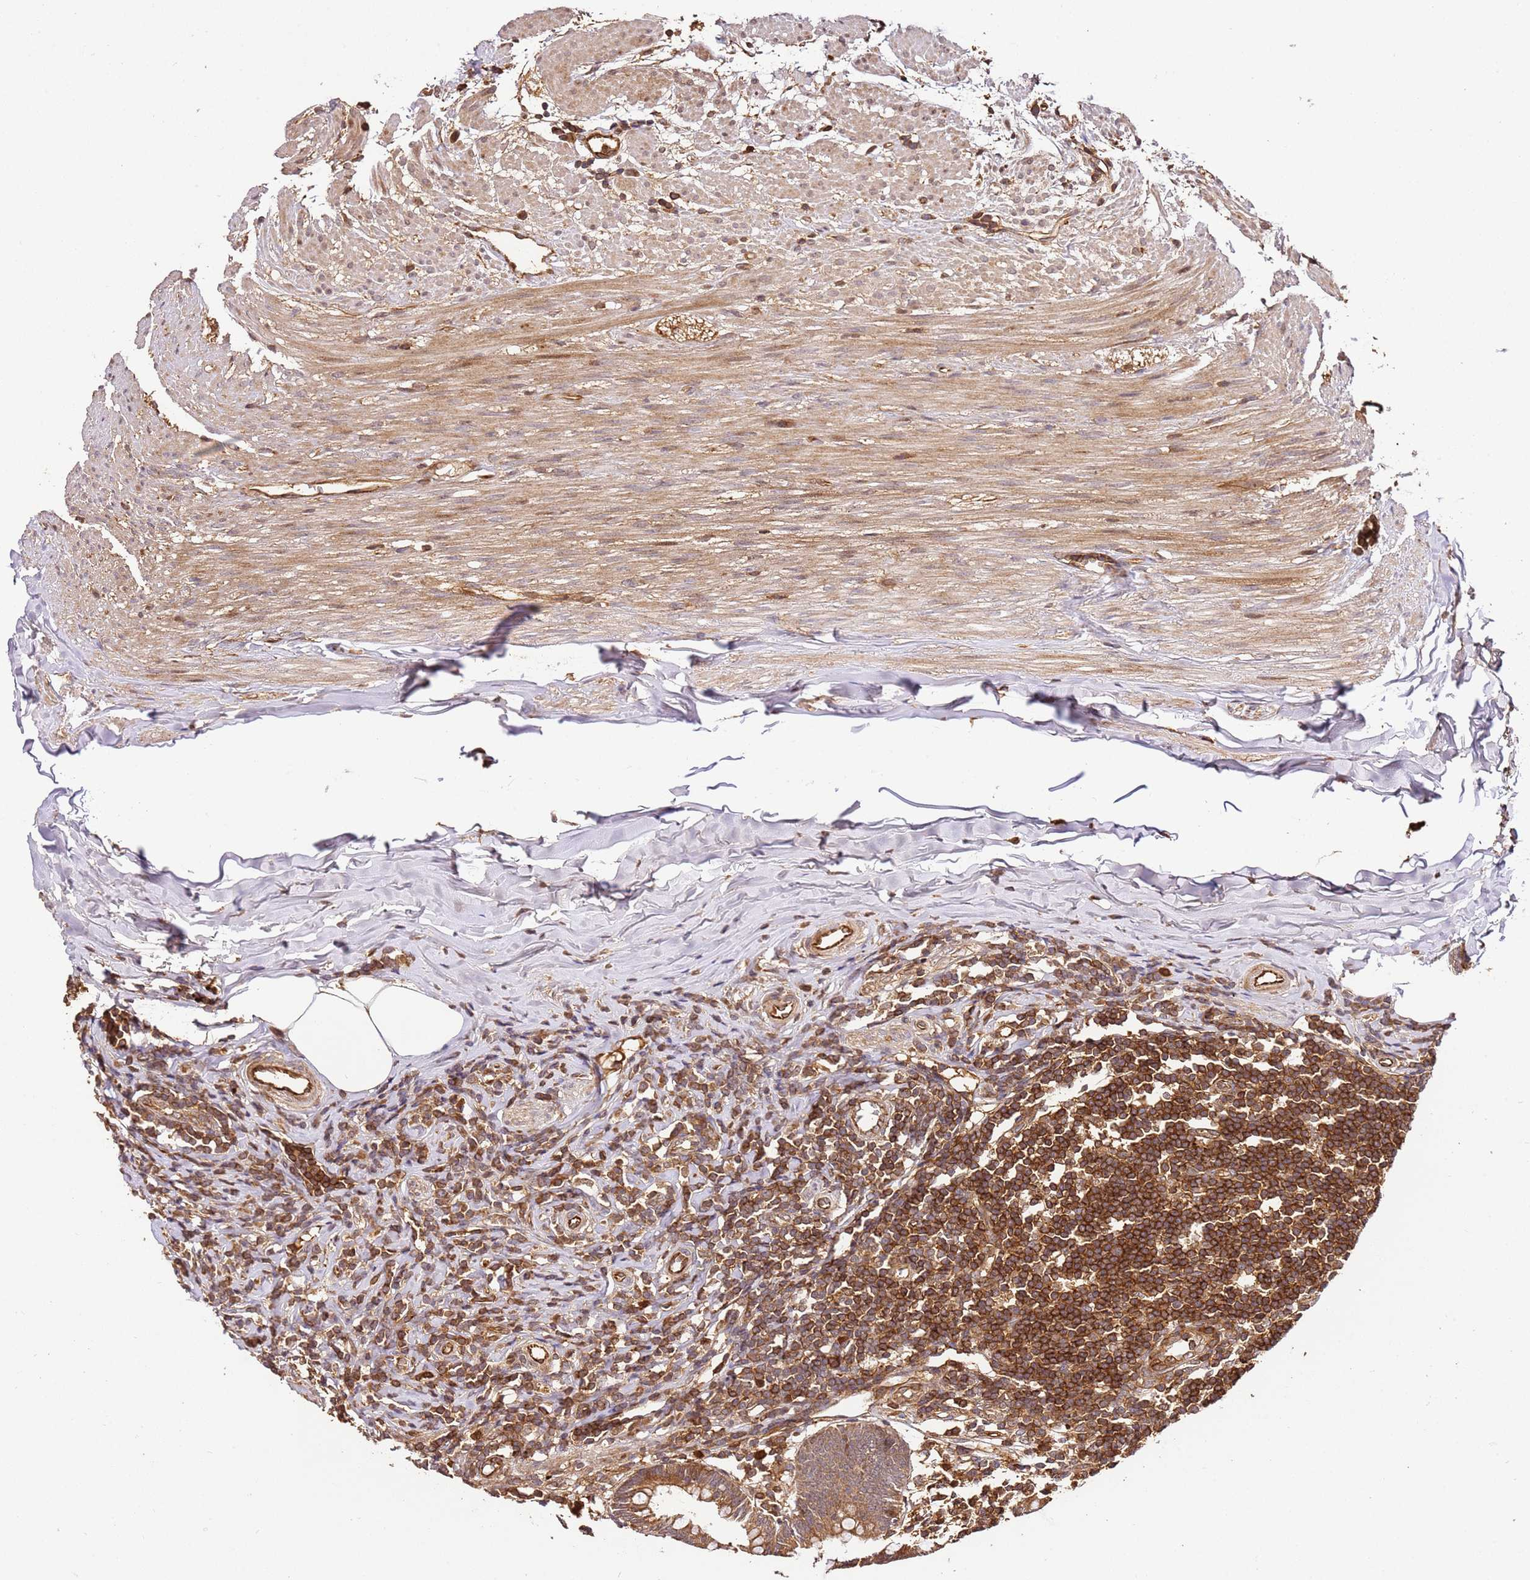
{"staining": {"intensity": "moderate", "quantity": ">75%", "location": "cytoplasmic/membranous"}, "tissue": "appendix", "cell_type": "Glandular cells", "image_type": "normal", "snomed": [{"axis": "morphology", "description": "Normal tissue, NOS"}, {"axis": "topography", "description": "Appendix"}], "caption": "Immunohistochemistry (IHC) (DAB) staining of unremarkable appendix exhibits moderate cytoplasmic/membranous protein staining in about >75% of glandular cells. The protein of interest is stained brown, and the nuclei are stained in blue (DAB IHC with brightfield microscopy, high magnification).", "gene": "KATNAL2", "patient": {"sex": "female", "age": 54}}